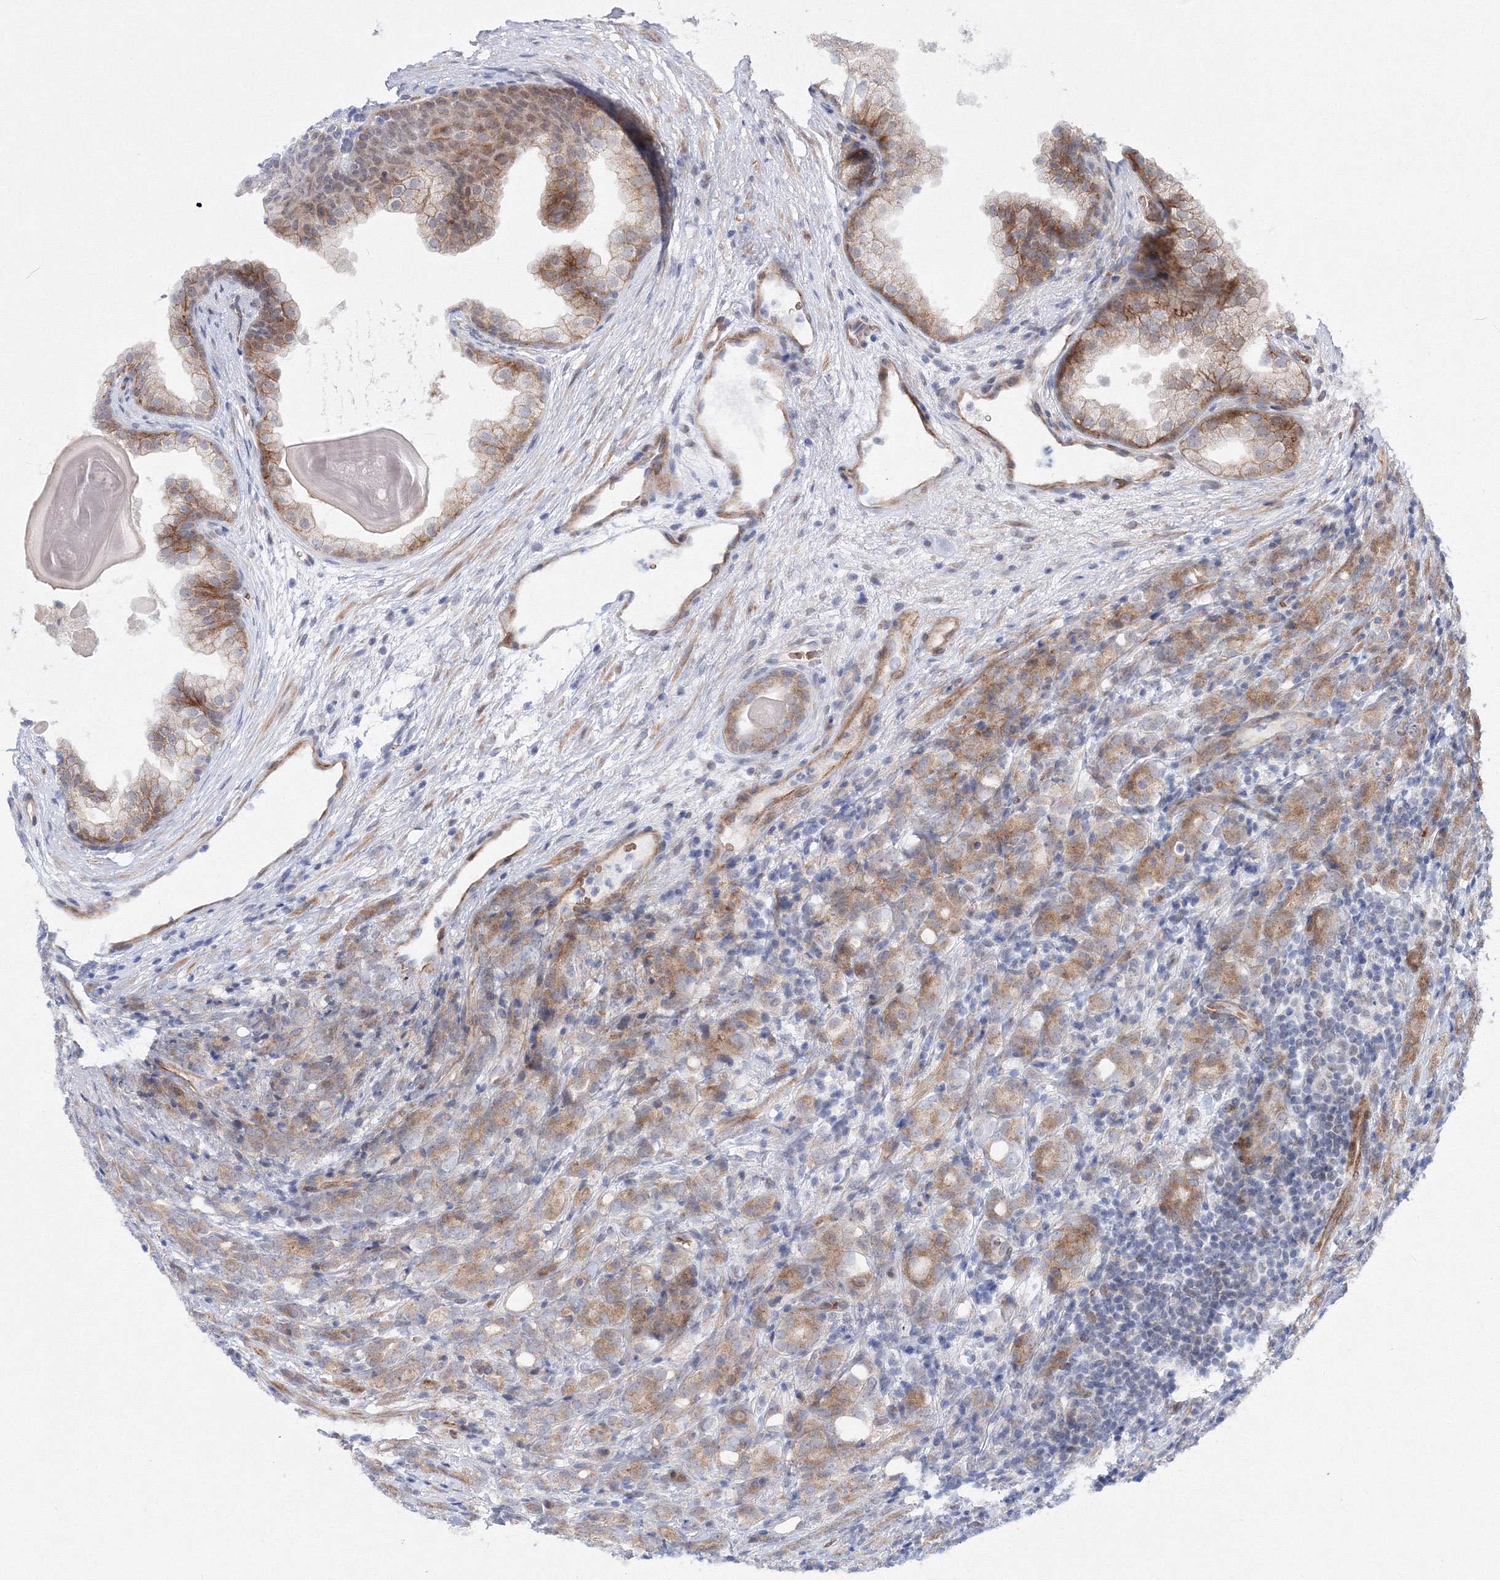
{"staining": {"intensity": "moderate", "quantity": ">75%", "location": "cytoplasmic/membranous"}, "tissue": "prostate cancer", "cell_type": "Tumor cells", "image_type": "cancer", "snomed": [{"axis": "morphology", "description": "Adenocarcinoma, High grade"}, {"axis": "topography", "description": "Prostate"}], "caption": "Prostate cancer (high-grade adenocarcinoma) stained with immunohistochemistry (IHC) reveals moderate cytoplasmic/membranous staining in about >75% of tumor cells. (DAB (3,3'-diaminobenzidine) = brown stain, brightfield microscopy at high magnification).", "gene": "C11orf52", "patient": {"sex": "male", "age": 62}}